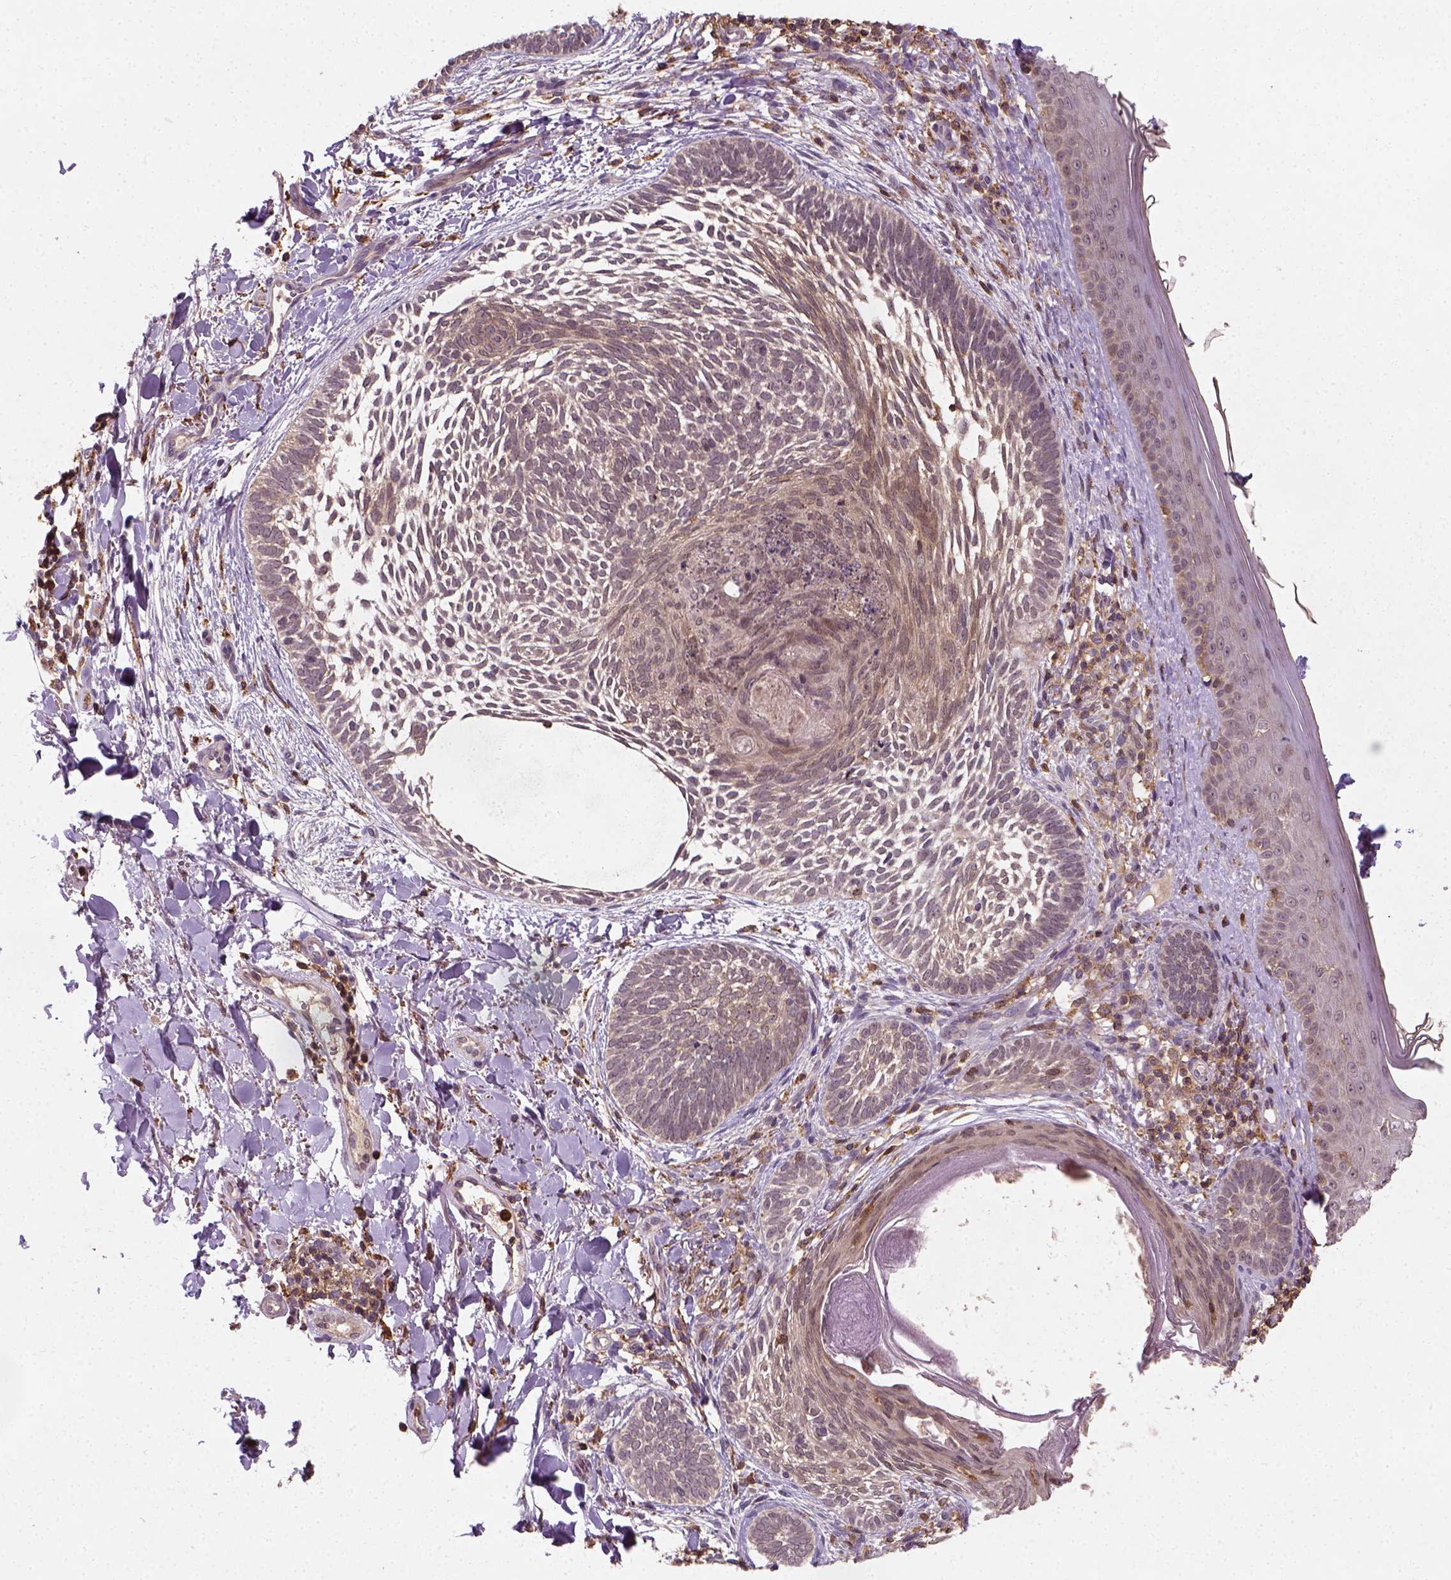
{"staining": {"intensity": "weak", "quantity": ">75%", "location": "cytoplasmic/membranous"}, "tissue": "skin cancer", "cell_type": "Tumor cells", "image_type": "cancer", "snomed": [{"axis": "morphology", "description": "Normal tissue, NOS"}, {"axis": "morphology", "description": "Basal cell carcinoma"}, {"axis": "topography", "description": "Skin"}], "caption": "The image exhibits staining of skin basal cell carcinoma, revealing weak cytoplasmic/membranous protein positivity (brown color) within tumor cells.", "gene": "CAMKK1", "patient": {"sex": "male", "age": 46}}